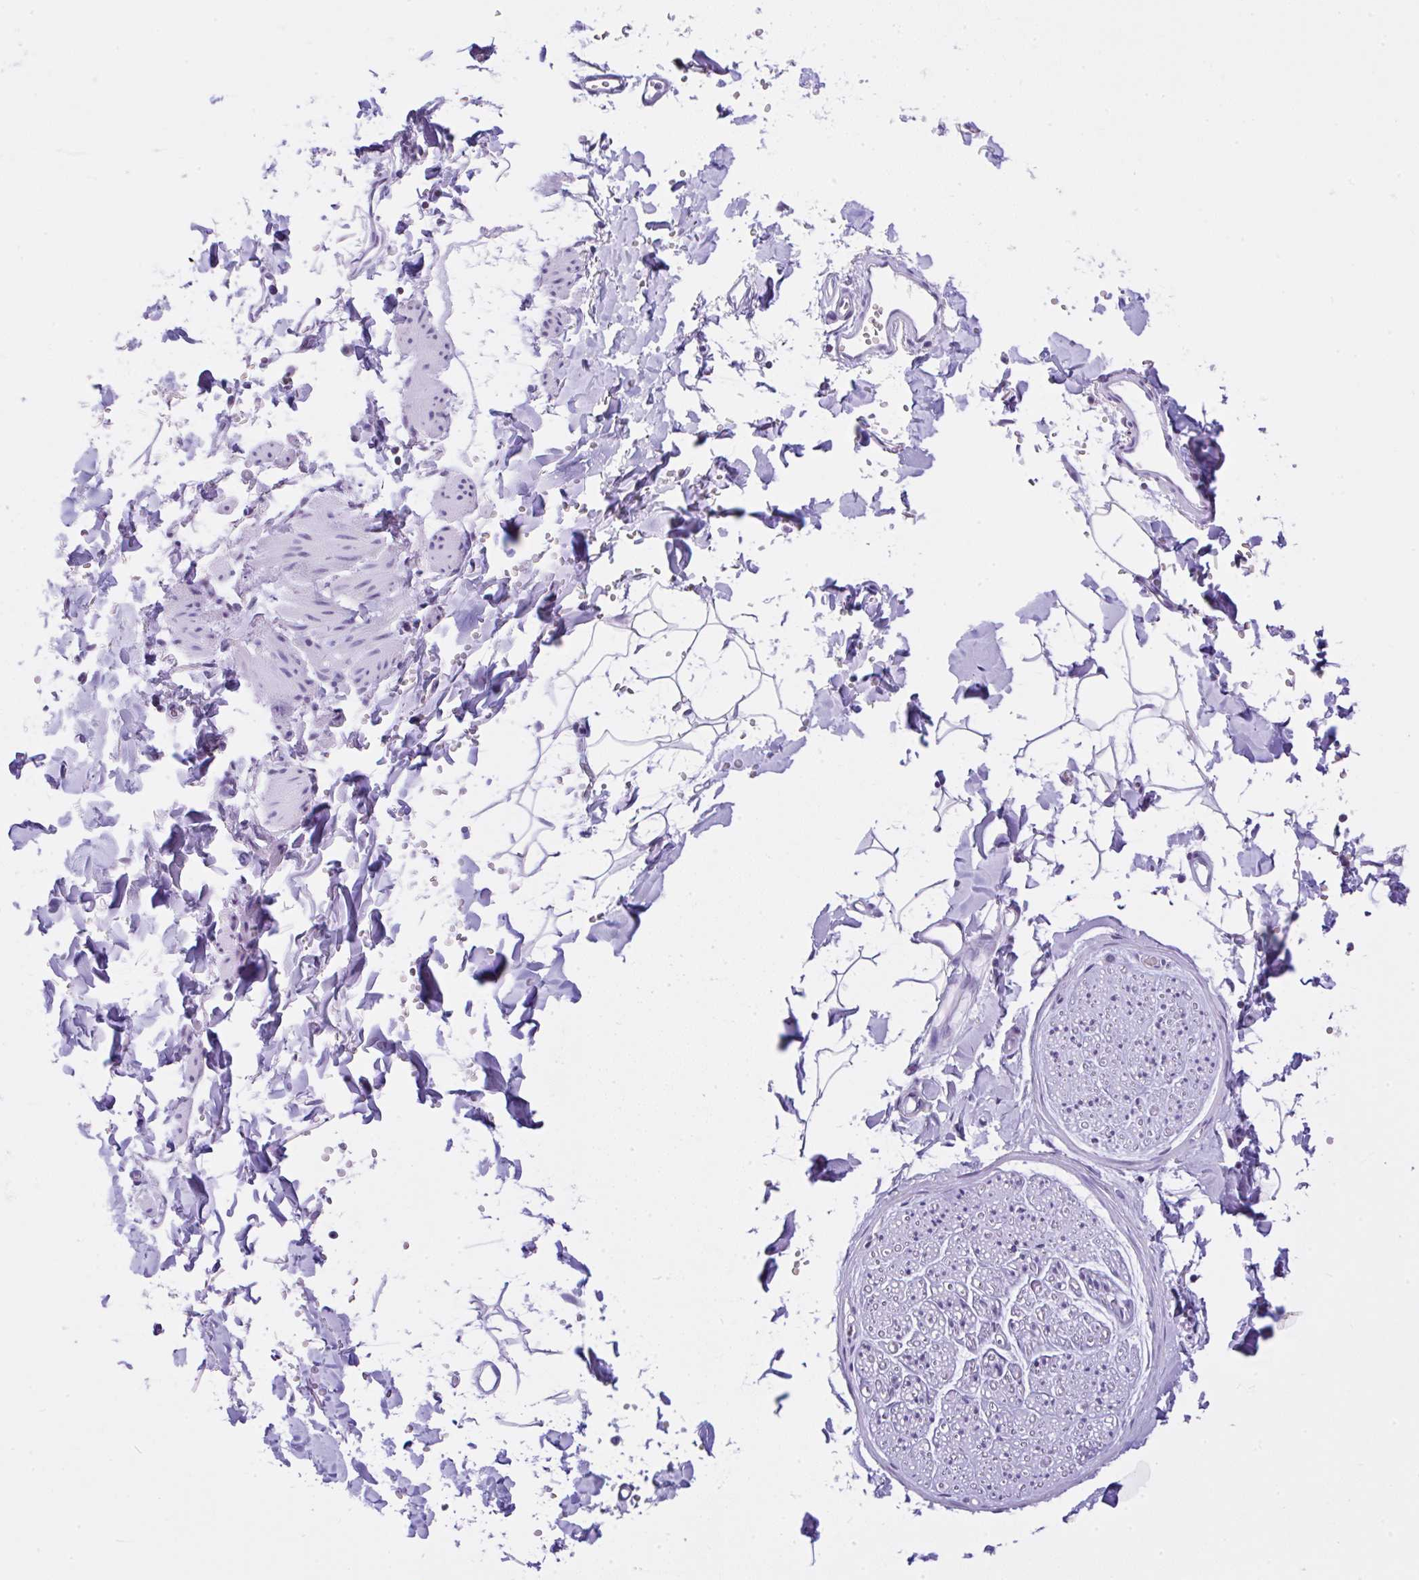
{"staining": {"intensity": "negative", "quantity": "none", "location": "none"}, "tissue": "adipose tissue", "cell_type": "Adipocytes", "image_type": "normal", "snomed": [{"axis": "morphology", "description": "Normal tissue, NOS"}, {"axis": "topography", "description": "Cartilage tissue"}, {"axis": "topography", "description": "Bronchus"}, {"axis": "topography", "description": "Peripheral nerve tissue"}], "caption": "Human adipose tissue stained for a protein using immunohistochemistry reveals no expression in adipocytes.", "gene": "KRT27", "patient": {"sex": "female", "age": 59}}